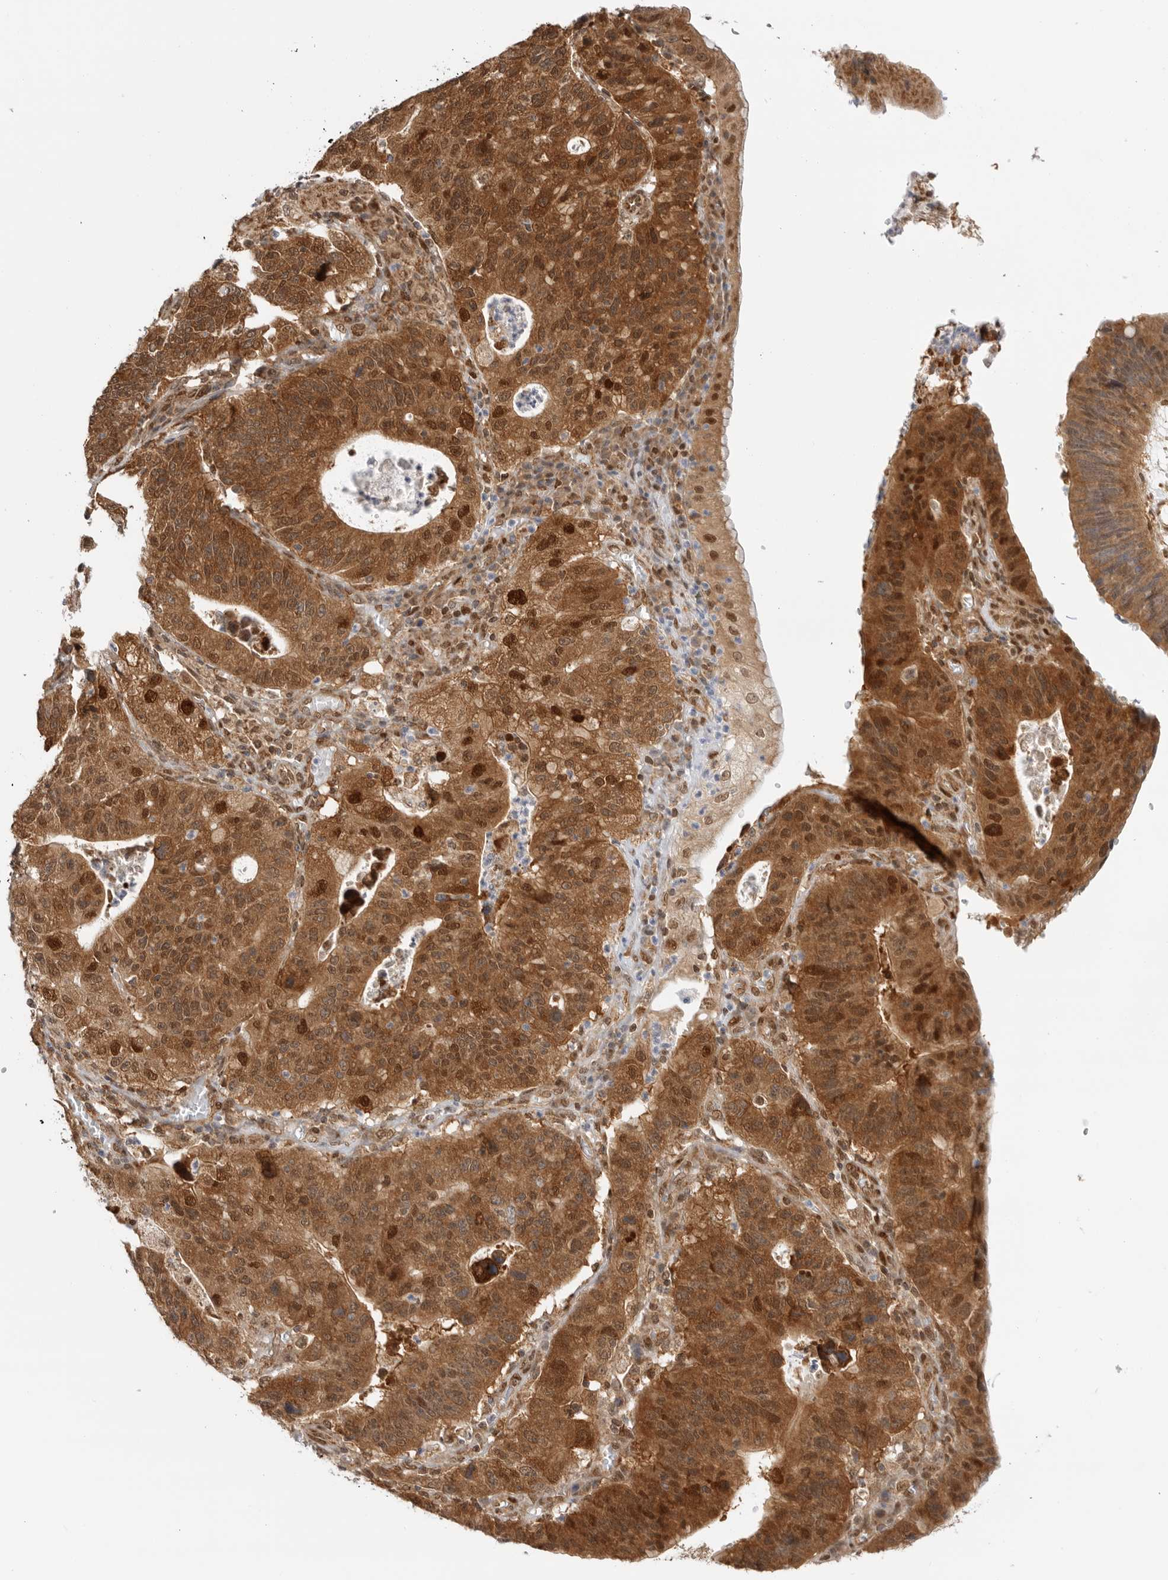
{"staining": {"intensity": "moderate", "quantity": ">75%", "location": "cytoplasmic/membranous,nuclear"}, "tissue": "stomach cancer", "cell_type": "Tumor cells", "image_type": "cancer", "snomed": [{"axis": "morphology", "description": "Adenocarcinoma, NOS"}, {"axis": "topography", "description": "Stomach"}], "caption": "Human stomach cancer stained with a brown dye shows moderate cytoplasmic/membranous and nuclear positive staining in approximately >75% of tumor cells.", "gene": "DCAF8", "patient": {"sex": "male", "age": 59}}